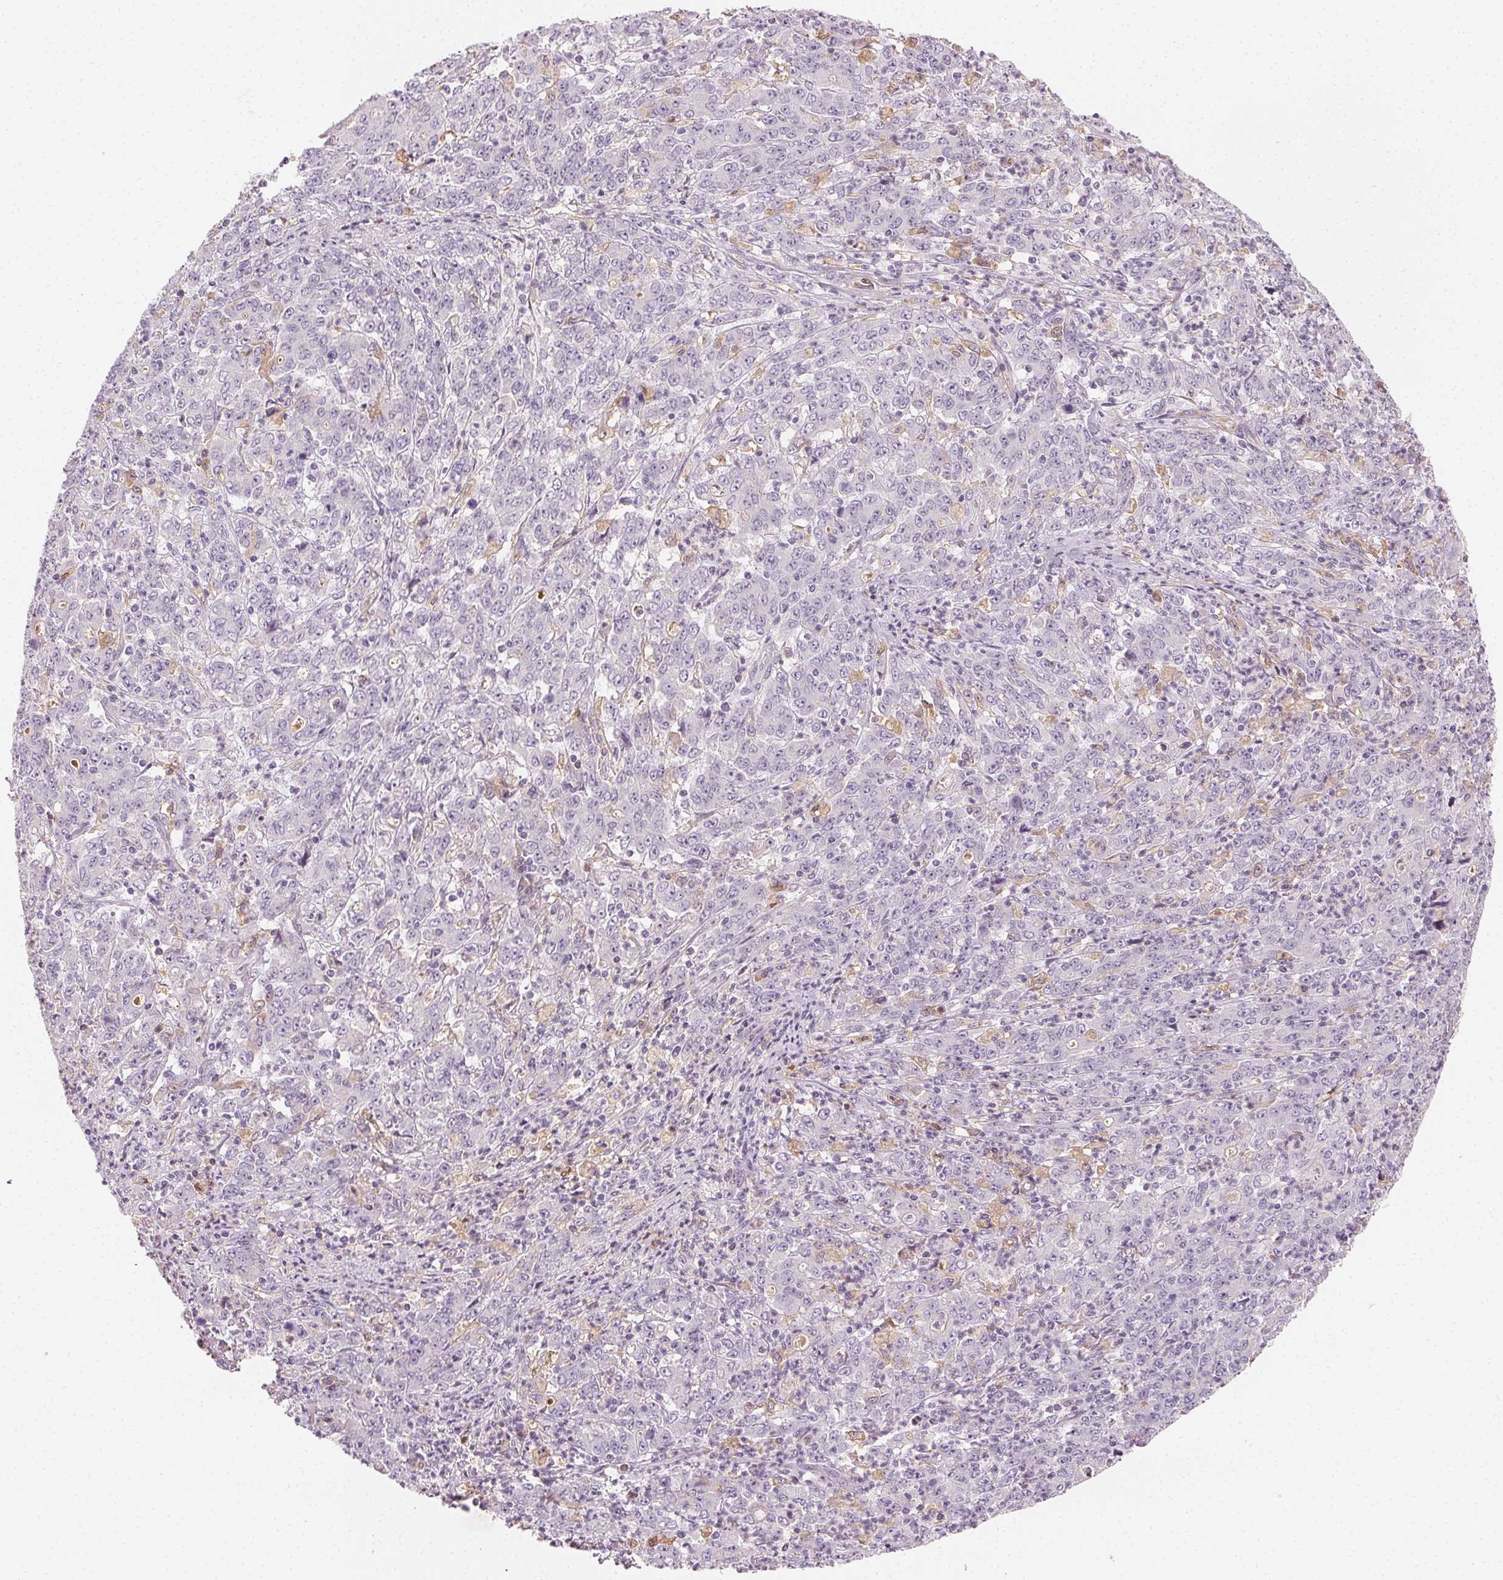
{"staining": {"intensity": "negative", "quantity": "none", "location": "none"}, "tissue": "stomach cancer", "cell_type": "Tumor cells", "image_type": "cancer", "snomed": [{"axis": "morphology", "description": "Adenocarcinoma, NOS"}, {"axis": "topography", "description": "Stomach, lower"}], "caption": "Immunohistochemical staining of human stomach cancer (adenocarcinoma) exhibits no significant positivity in tumor cells.", "gene": "AFM", "patient": {"sex": "female", "age": 71}}